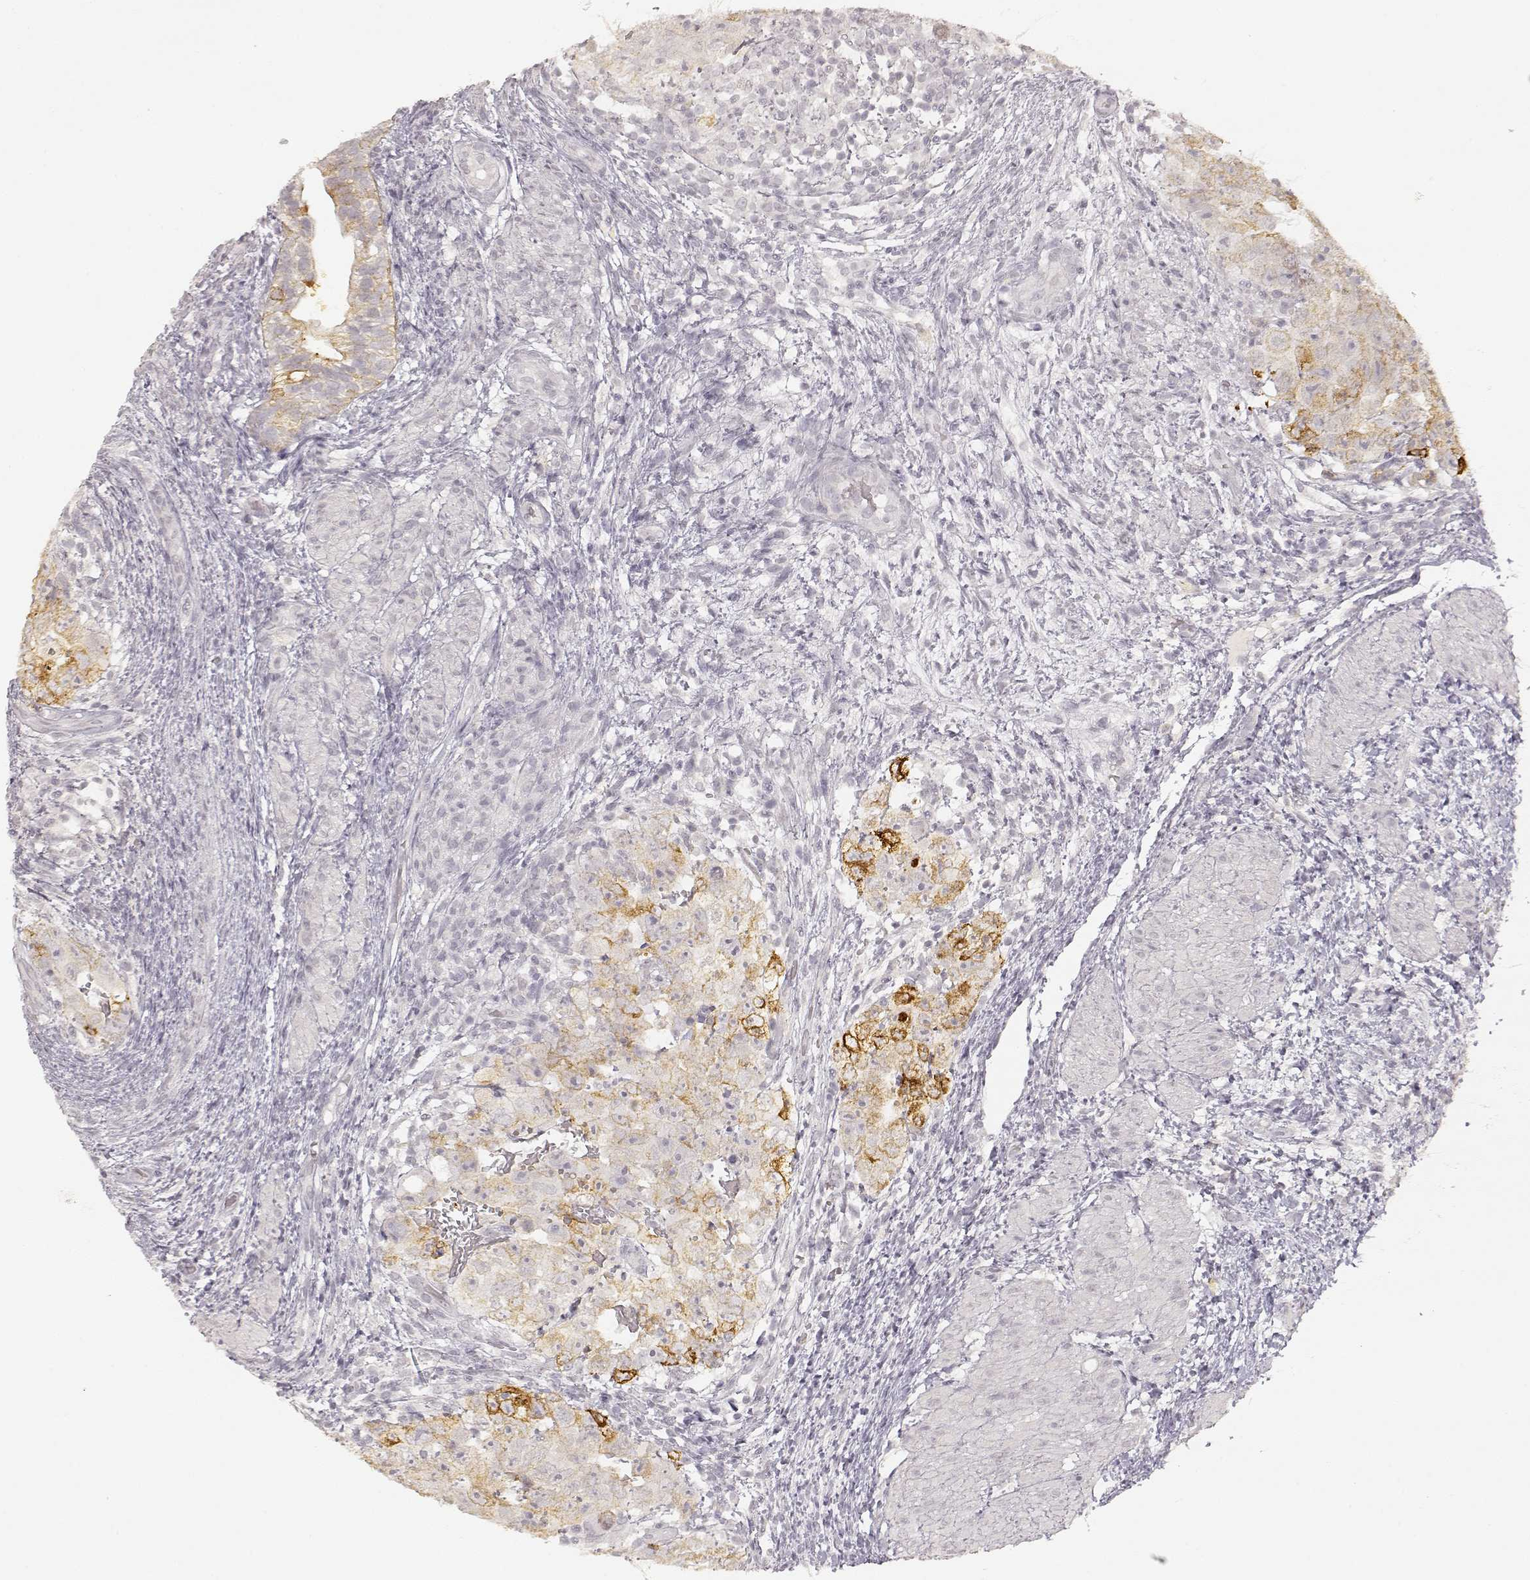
{"staining": {"intensity": "strong", "quantity": "<25%", "location": "cytoplasmic/membranous"}, "tissue": "testis cancer", "cell_type": "Tumor cells", "image_type": "cancer", "snomed": [{"axis": "morphology", "description": "Normal tissue, NOS"}, {"axis": "morphology", "description": "Carcinoma, Embryonal, NOS"}, {"axis": "topography", "description": "Testis"}, {"axis": "topography", "description": "Epididymis"}], "caption": "Tumor cells demonstrate strong cytoplasmic/membranous positivity in about <25% of cells in testis cancer (embryonal carcinoma).", "gene": "LAMC2", "patient": {"sex": "male", "age": 24}}